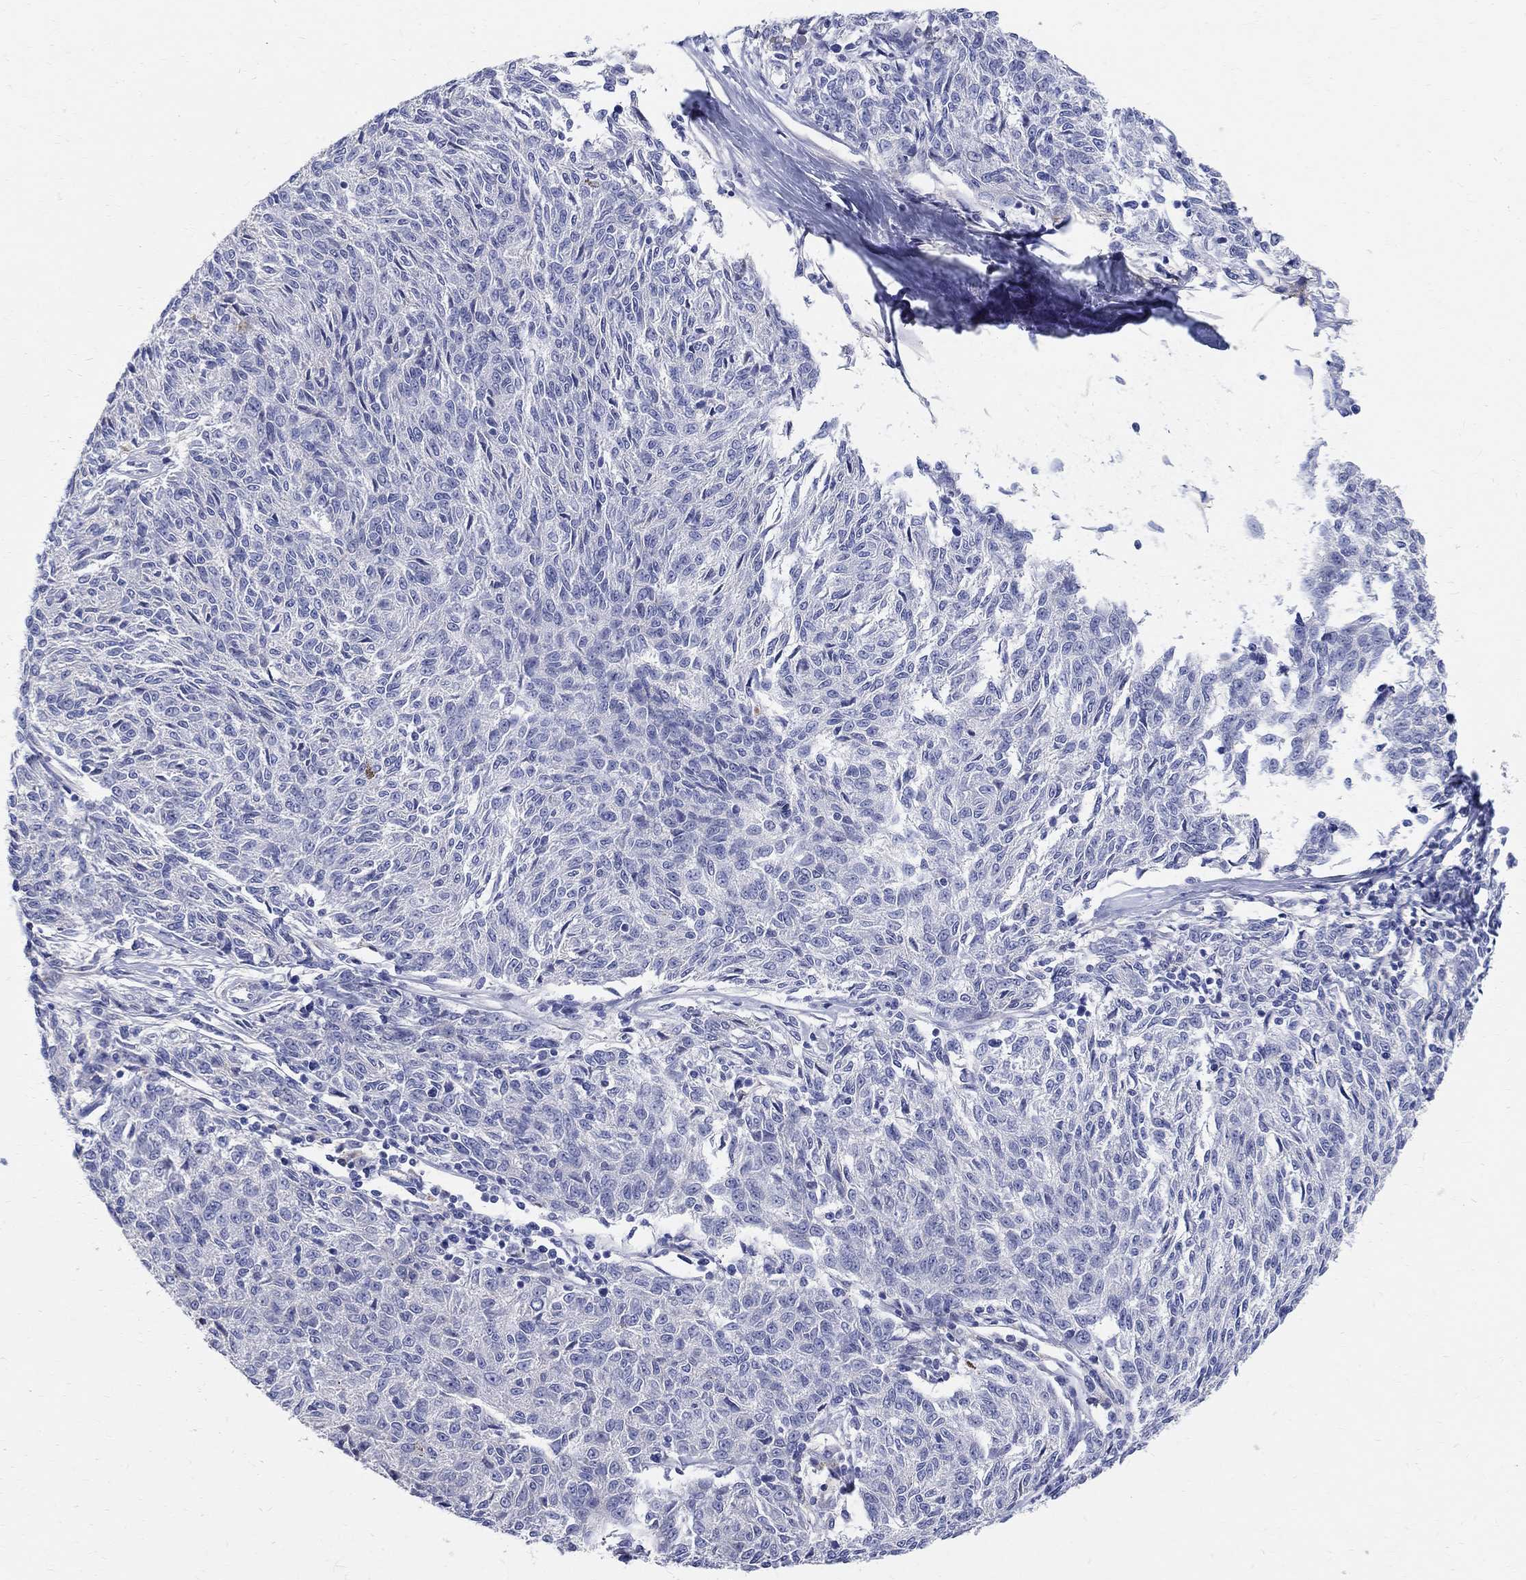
{"staining": {"intensity": "negative", "quantity": "none", "location": "none"}, "tissue": "melanoma", "cell_type": "Tumor cells", "image_type": "cancer", "snomed": [{"axis": "morphology", "description": "Malignant melanoma, NOS"}, {"axis": "topography", "description": "Skin"}], "caption": "IHC photomicrograph of neoplastic tissue: human malignant melanoma stained with DAB (3,3'-diaminobenzidine) displays no significant protein expression in tumor cells.", "gene": "SOX2", "patient": {"sex": "female", "age": 72}}